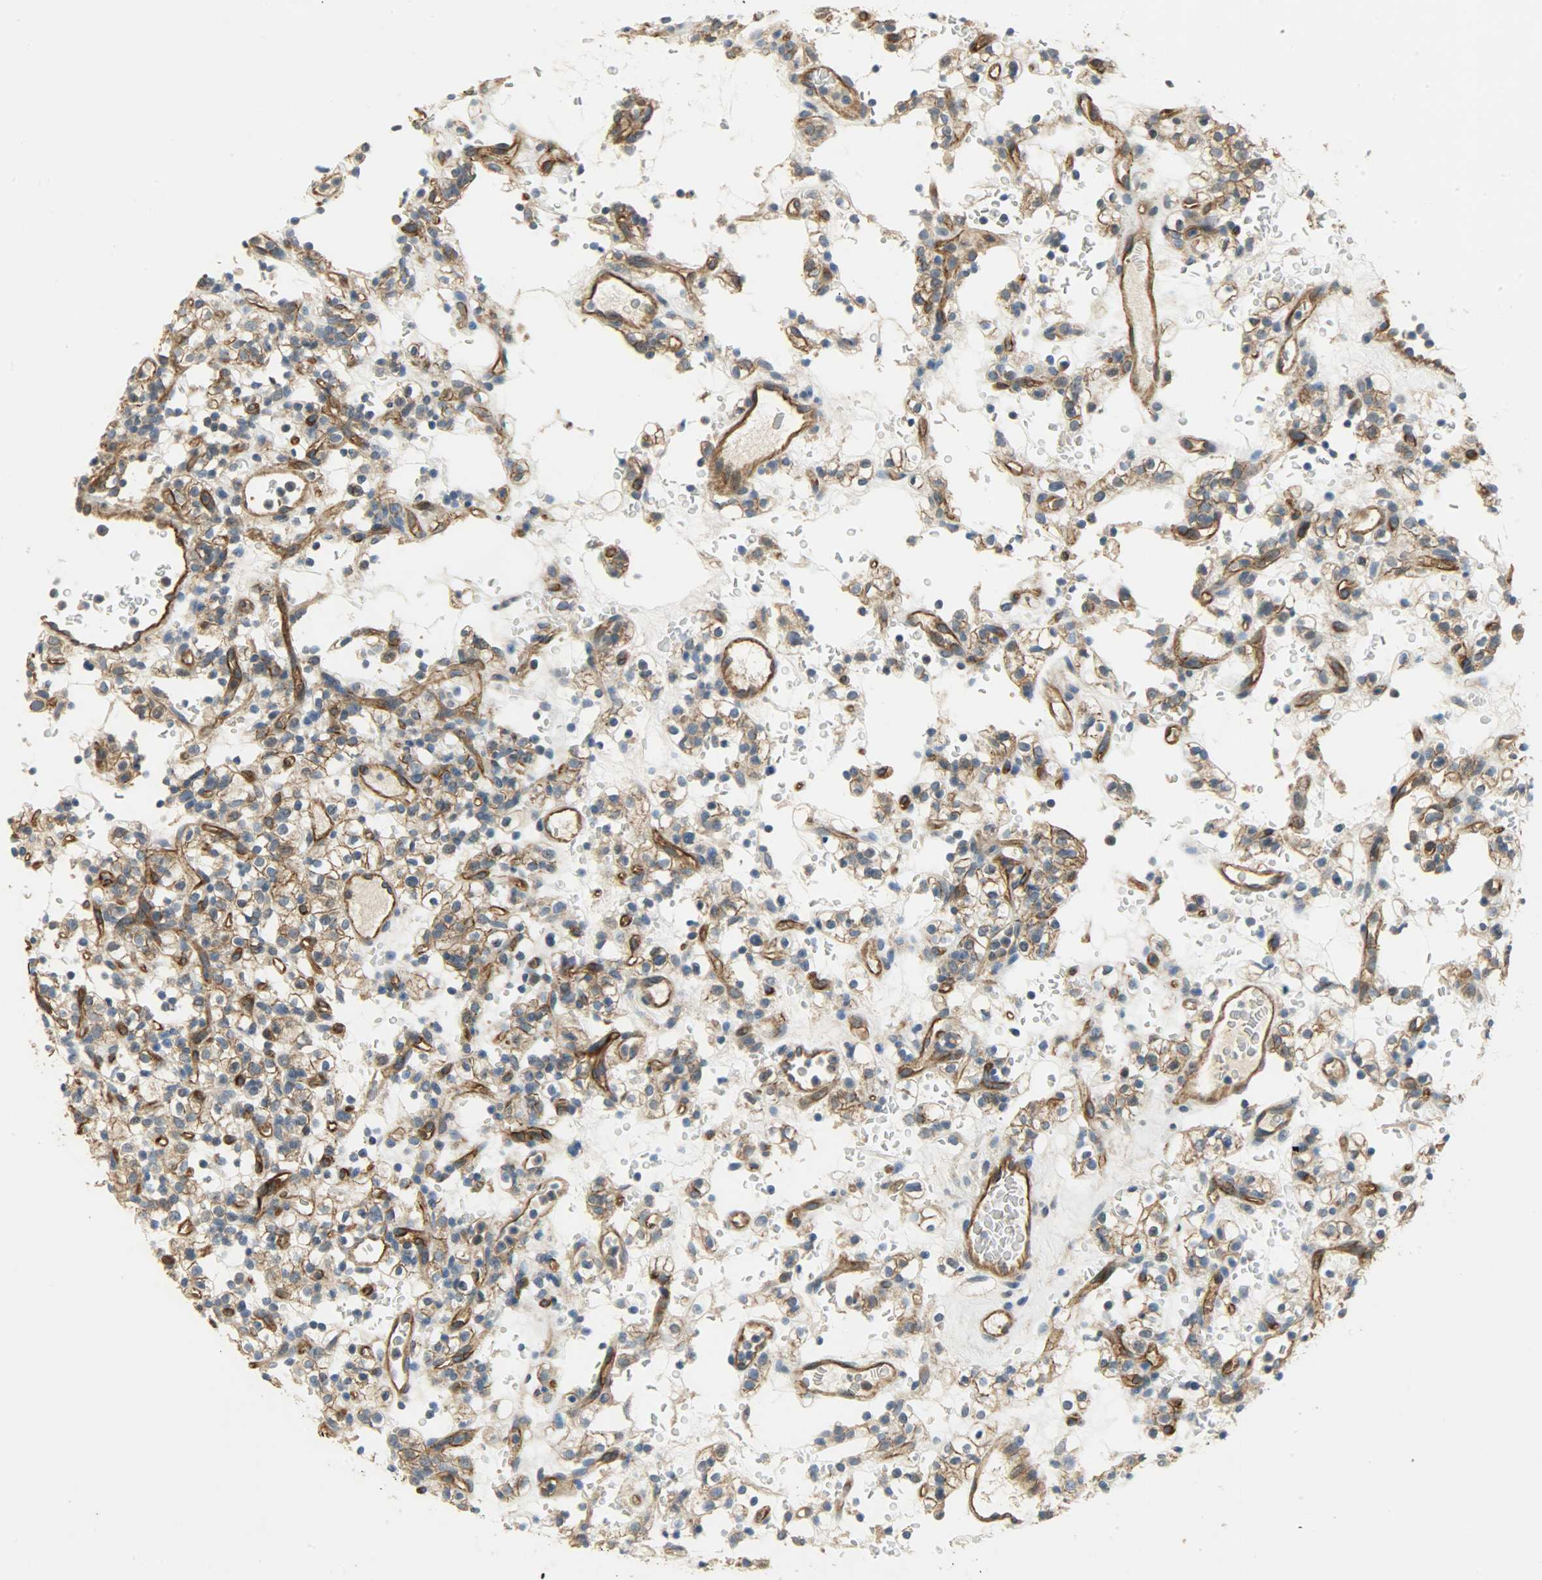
{"staining": {"intensity": "moderate", "quantity": ">75%", "location": "cytoplasmic/membranous"}, "tissue": "renal cancer", "cell_type": "Tumor cells", "image_type": "cancer", "snomed": [{"axis": "morphology", "description": "Normal tissue, NOS"}, {"axis": "morphology", "description": "Adenocarcinoma, NOS"}, {"axis": "topography", "description": "Kidney"}], "caption": "The immunohistochemical stain shows moderate cytoplasmic/membranous positivity in tumor cells of adenocarcinoma (renal) tissue. (Brightfield microscopy of DAB IHC at high magnification).", "gene": "KIAA1217", "patient": {"sex": "female", "age": 72}}